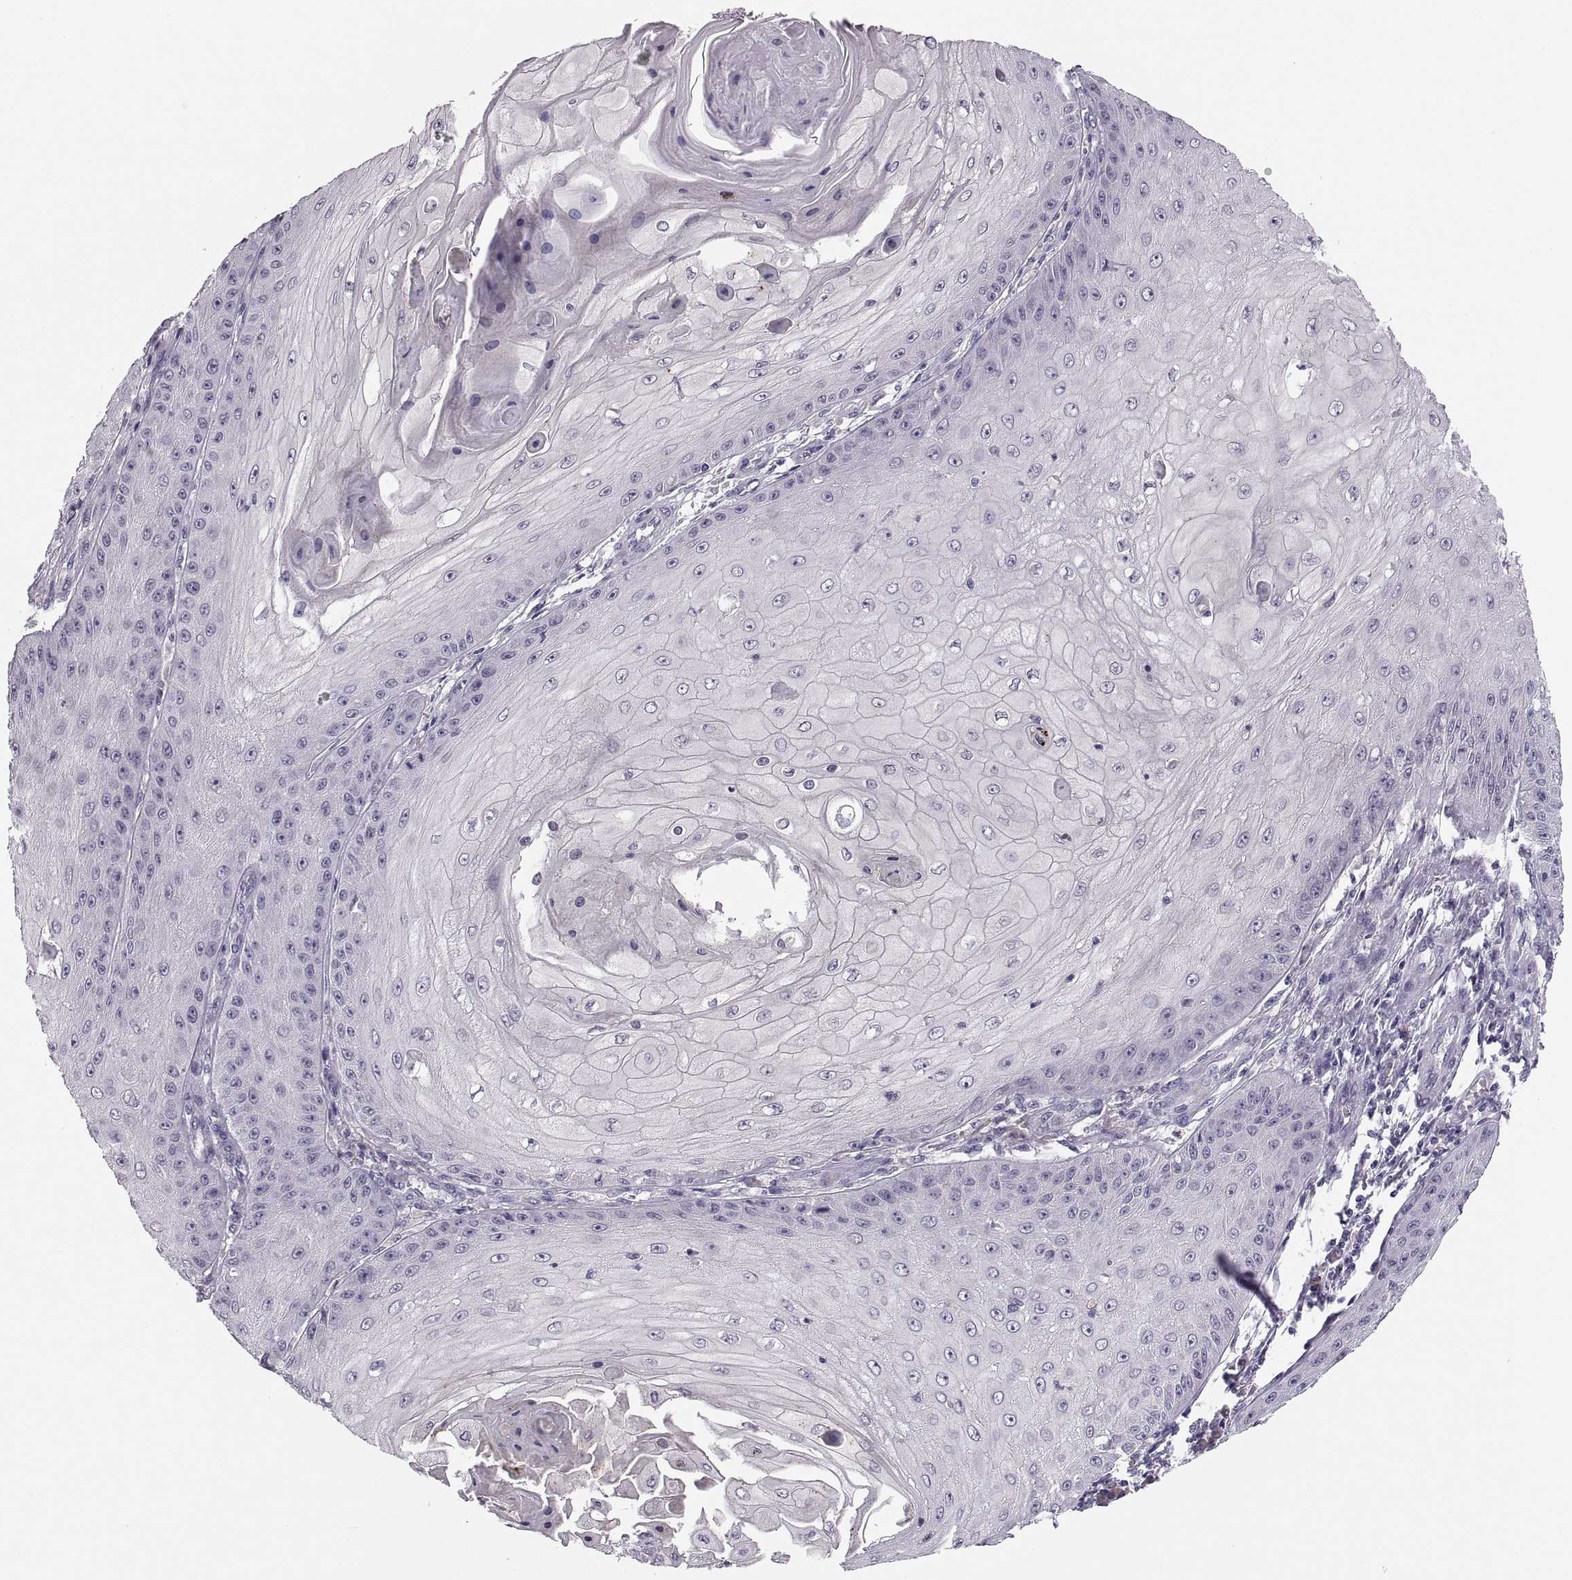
{"staining": {"intensity": "negative", "quantity": "none", "location": "none"}, "tissue": "skin cancer", "cell_type": "Tumor cells", "image_type": "cancer", "snomed": [{"axis": "morphology", "description": "Squamous cell carcinoma, NOS"}, {"axis": "topography", "description": "Skin"}], "caption": "A micrograph of squamous cell carcinoma (skin) stained for a protein exhibits no brown staining in tumor cells.", "gene": "ADH6", "patient": {"sex": "male", "age": 70}}